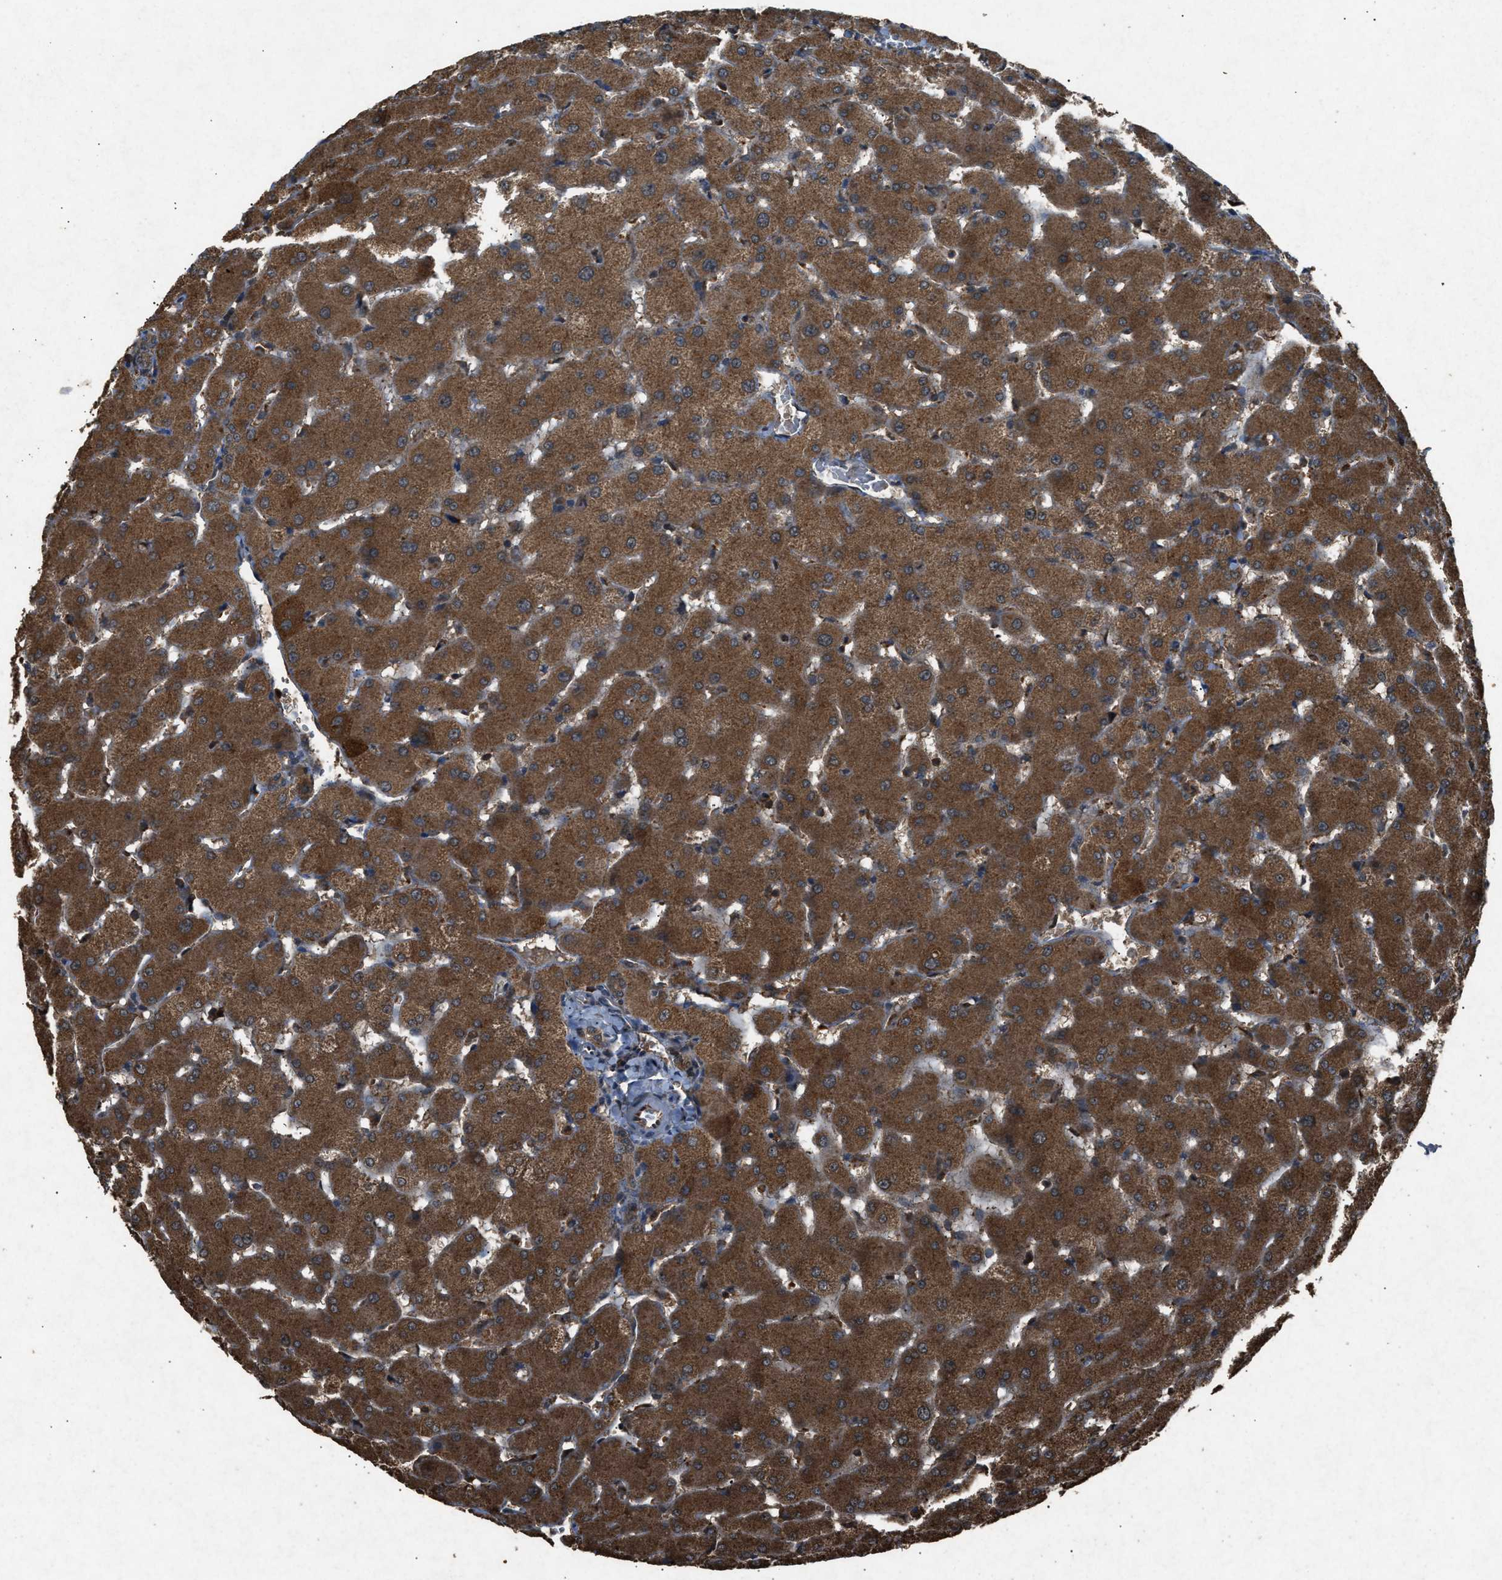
{"staining": {"intensity": "moderate", "quantity": ">75%", "location": "cytoplasmic/membranous"}, "tissue": "liver", "cell_type": "Cholangiocytes", "image_type": "normal", "snomed": [{"axis": "morphology", "description": "Normal tissue, NOS"}, {"axis": "topography", "description": "Liver"}], "caption": "Protein analysis of unremarkable liver demonstrates moderate cytoplasmic/membranous expression in approximately >75% of cholangiocytes.", "gene": "OAS1", "patient": {"sex": "female", "age": 63}}